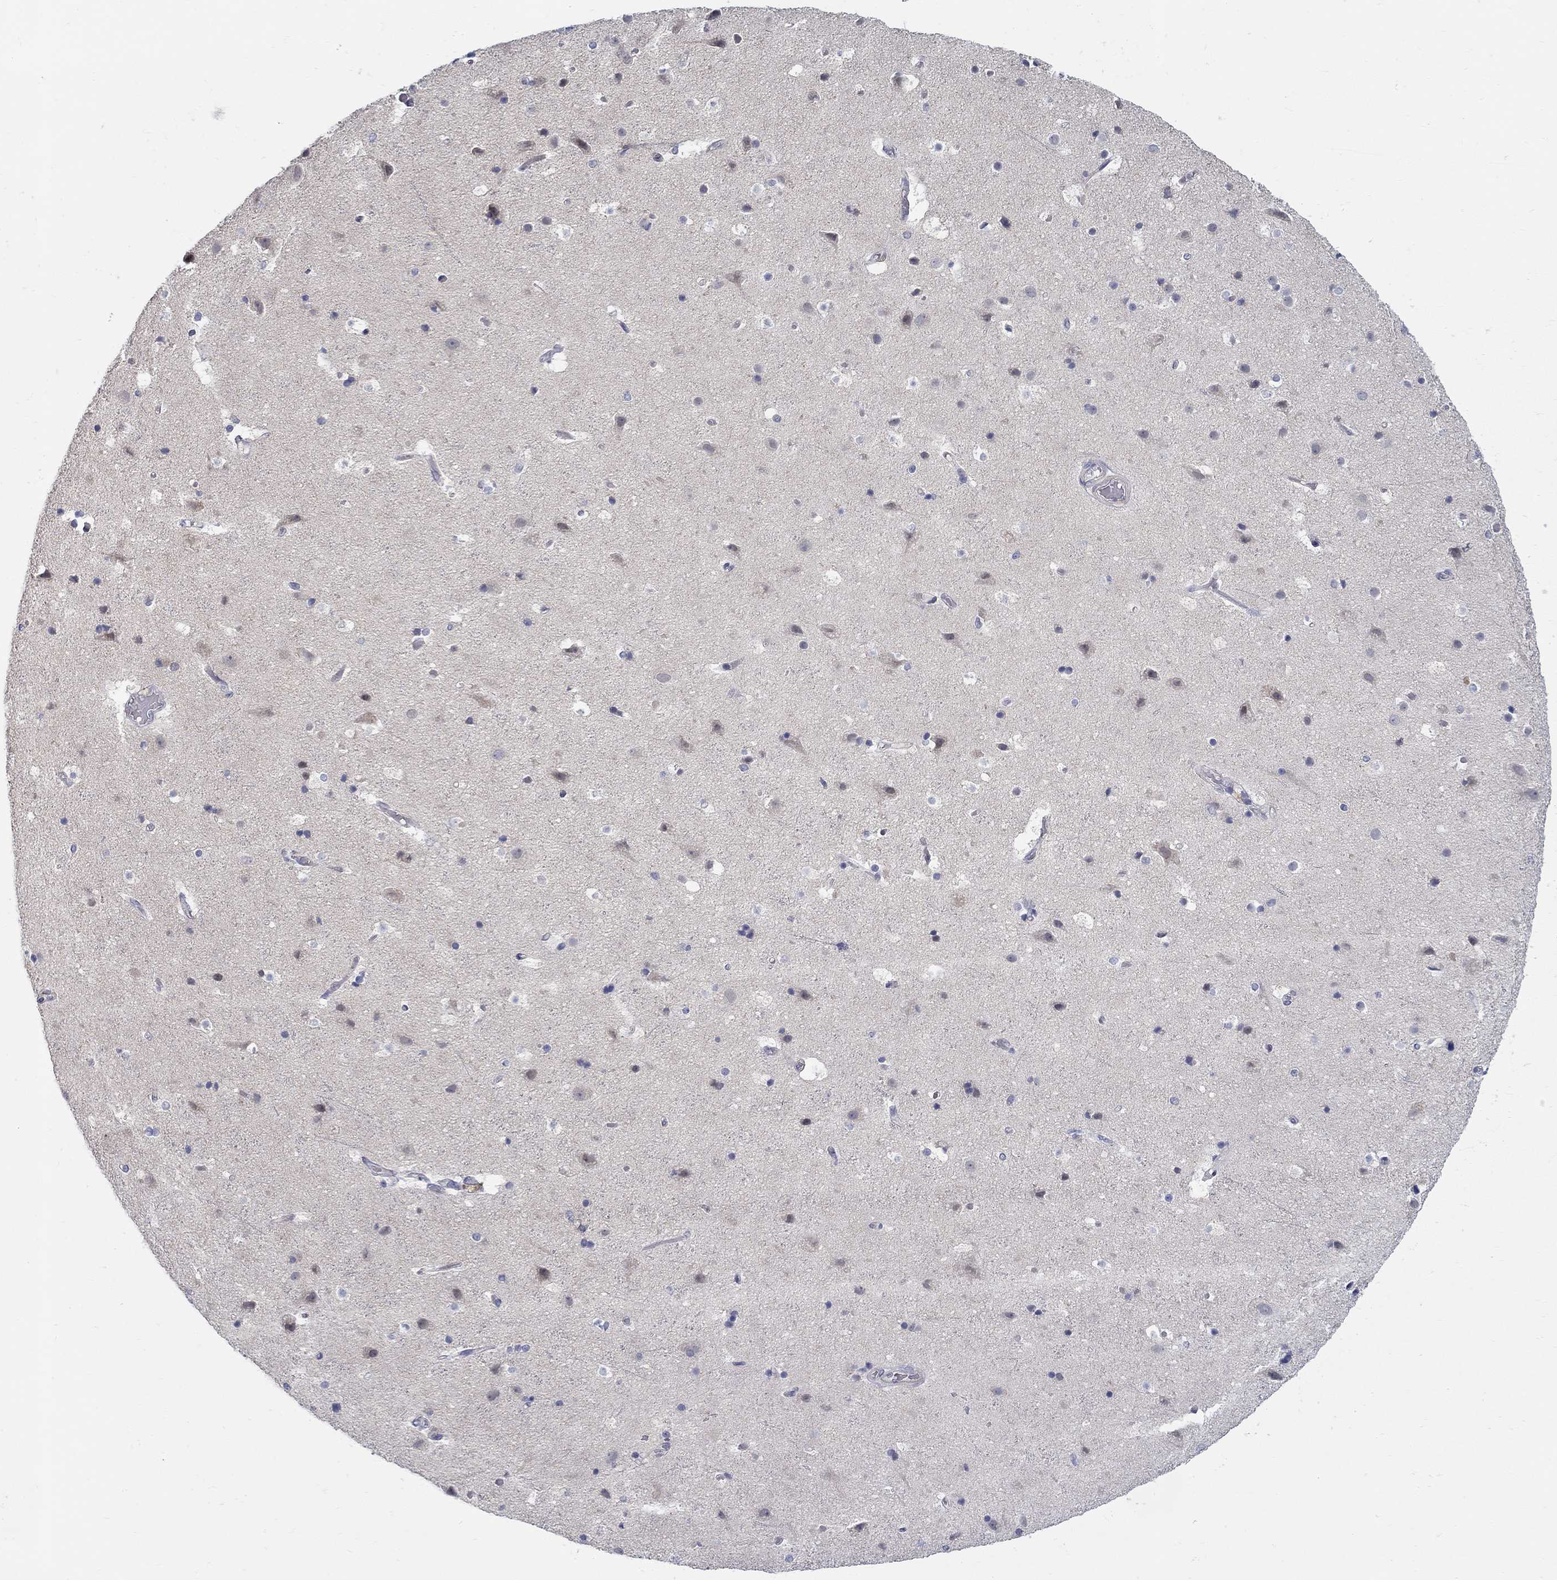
{"staining": {"intensity": "negative", "quantity": "none", "location": "none"}, "tissue": "cerebral cortex", "cell_type": "Endothelial cells", "image_type": "normal", "snomed": [{"axis": "morphology", "description": "Normal tissue, NOS"}, {"axis": "topography", "description": "Cerebral cortex"}], "caption": "Histopathology image shows no significant protein staining in endothelial cells of unremarkable cerebral cortex. (Immunohistochemistry, brightfield microscopy, high magnification).", "gene": "ABCA4", "patient": {"sex": "female", "age": 52}}